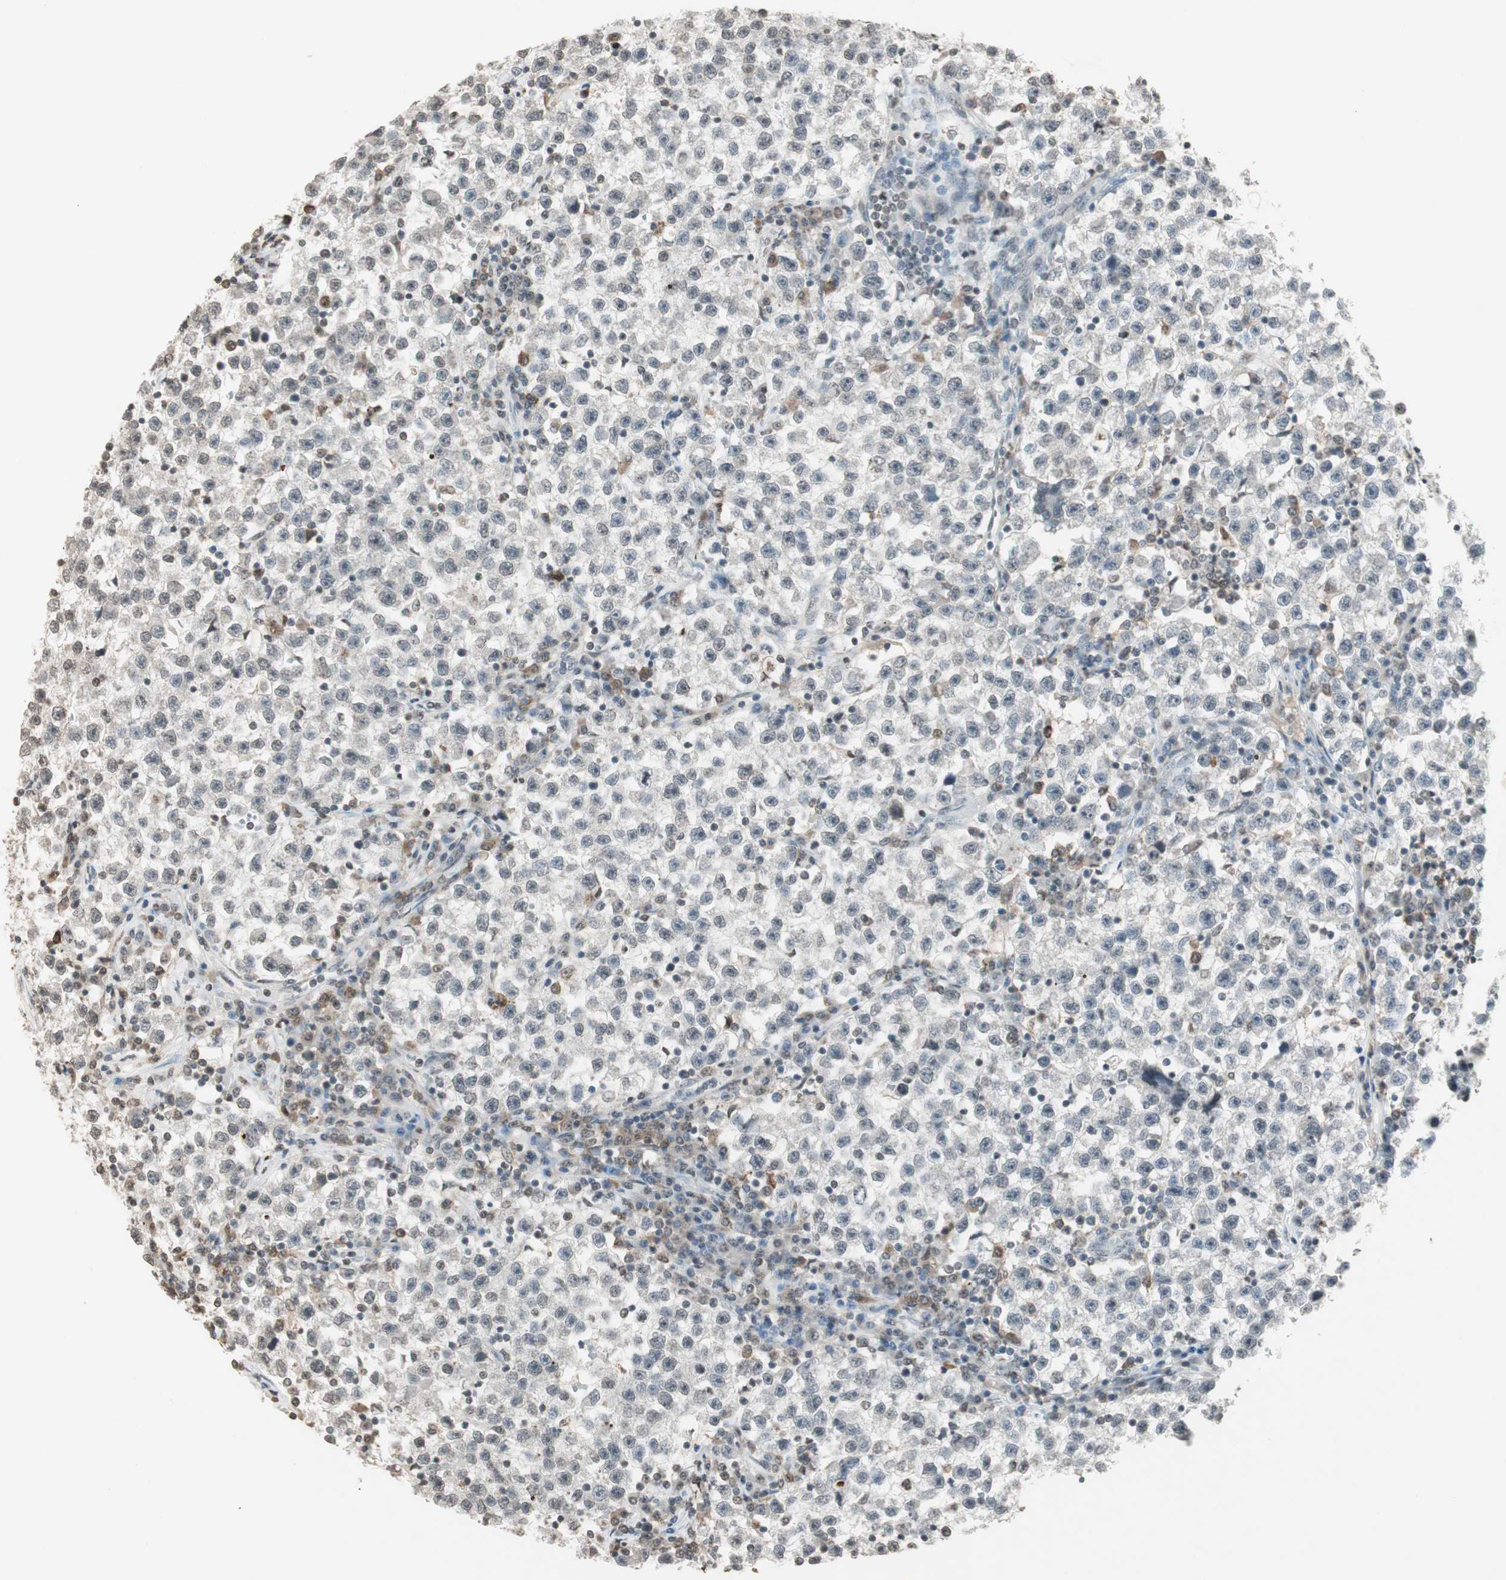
{"staining": {"intensity": "negative", "quantity": "none", "location": "none"}, "tissue": "testis cancer", "cell_type": "Tumor cells", "image_type": "cancer", "snomed": [{"axis": "morphology", "description": "Seminoma, NOS"}, {"axis": "topography", "description": "Testis"}], "caption": "Immunohistochemistry (IHC) of human testis cancer (seminoma) shows no expression in tumor cells.", "gene": "PRELID1", "patient": {"sex": "male", "age": 22}}